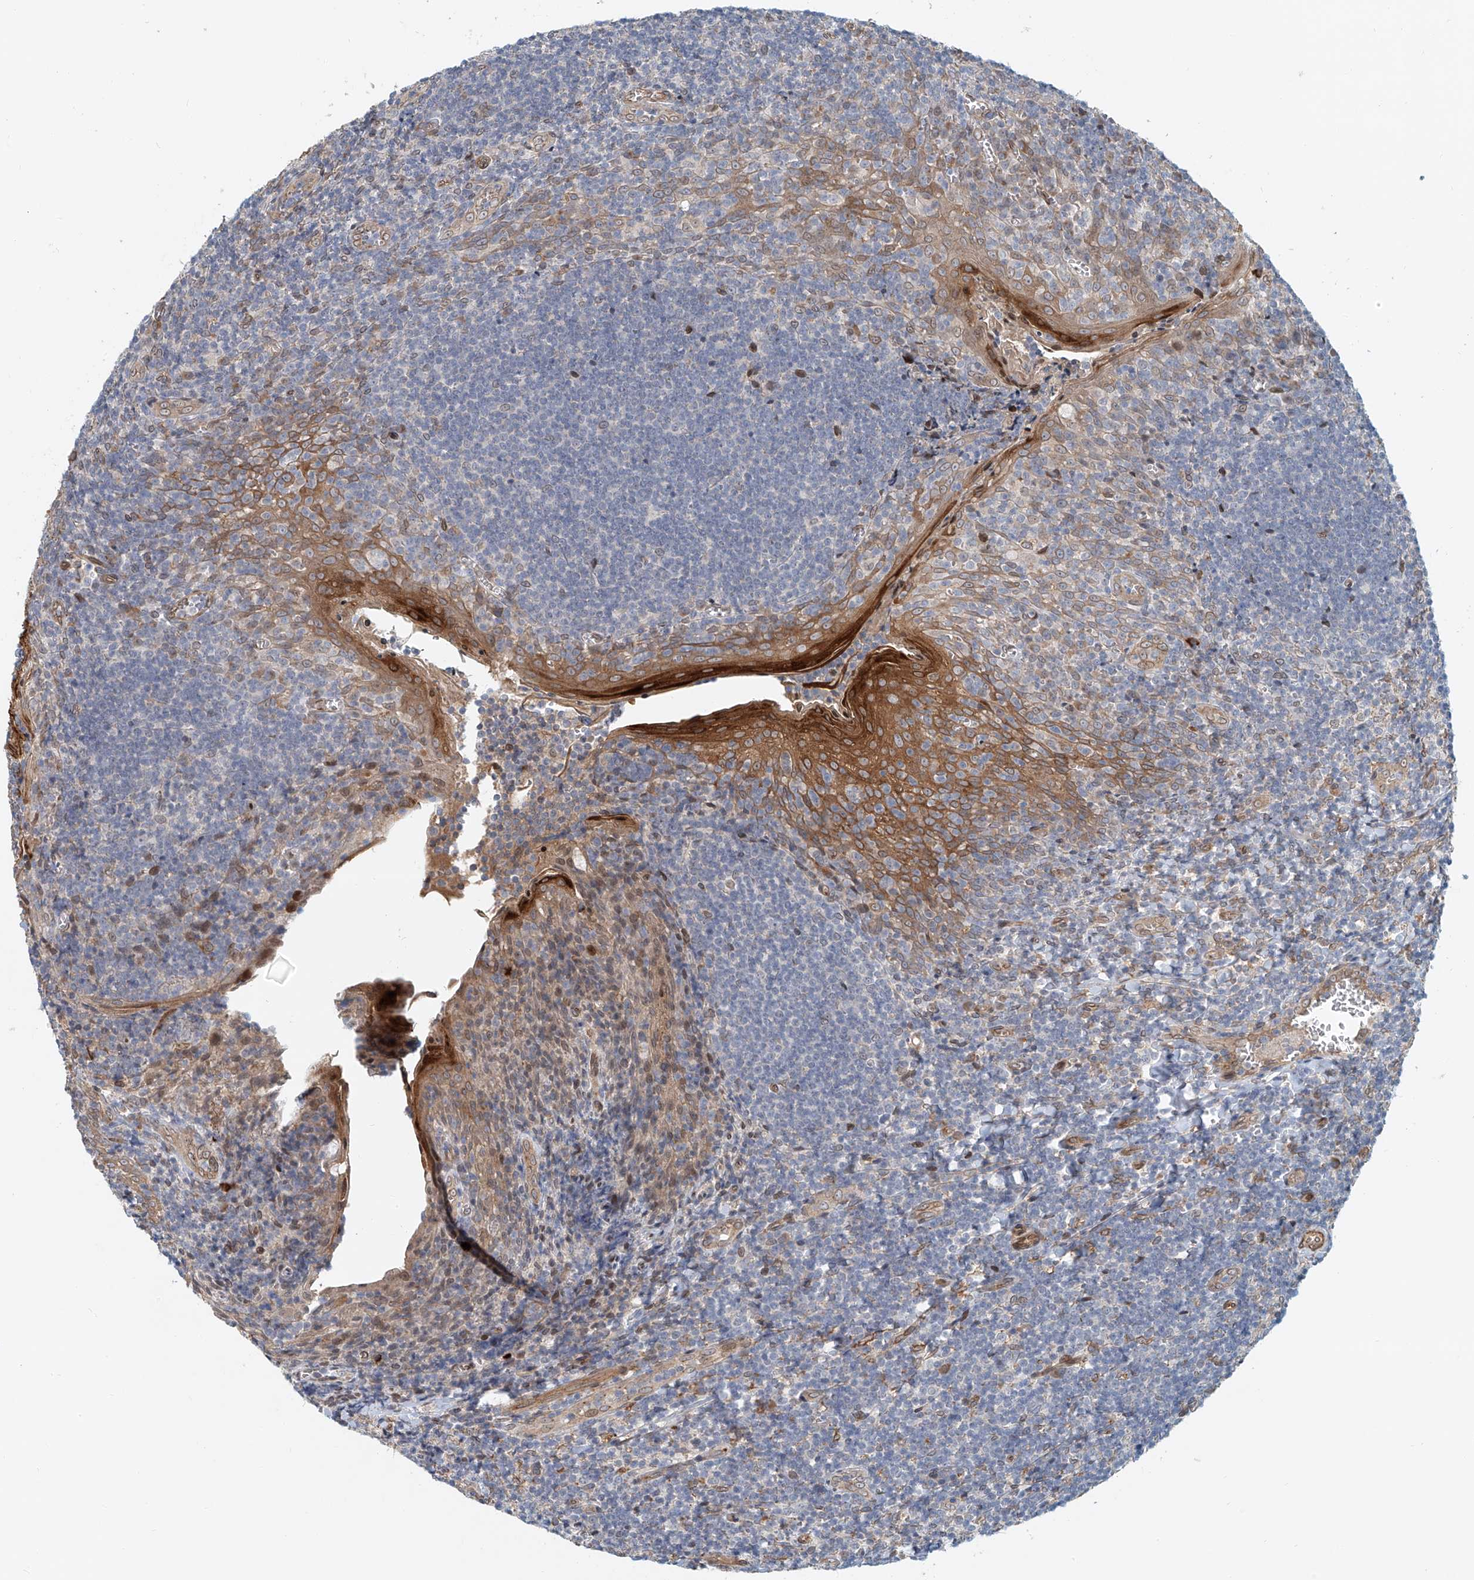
{"staining": {"intensity": "negative", "quantity": "none", "location": "none"}, "tissue": "tonsil", "cell_type": "Germinal center cells", "image_type": "normal", "snomed": [{"axis": "morphology", "description": "Normal tissue, NOS"}, {"axis": "topography", "description": "Tonsil"}], "caption": "Immunohistochemistry (IHC) histopathology image of unremarkable tonsil: tonsil stained with DAB exhibits no significant protein expression in germinal center cells.", "gene": "SASH1", "patient": {"sex": "male", "age": 27}}